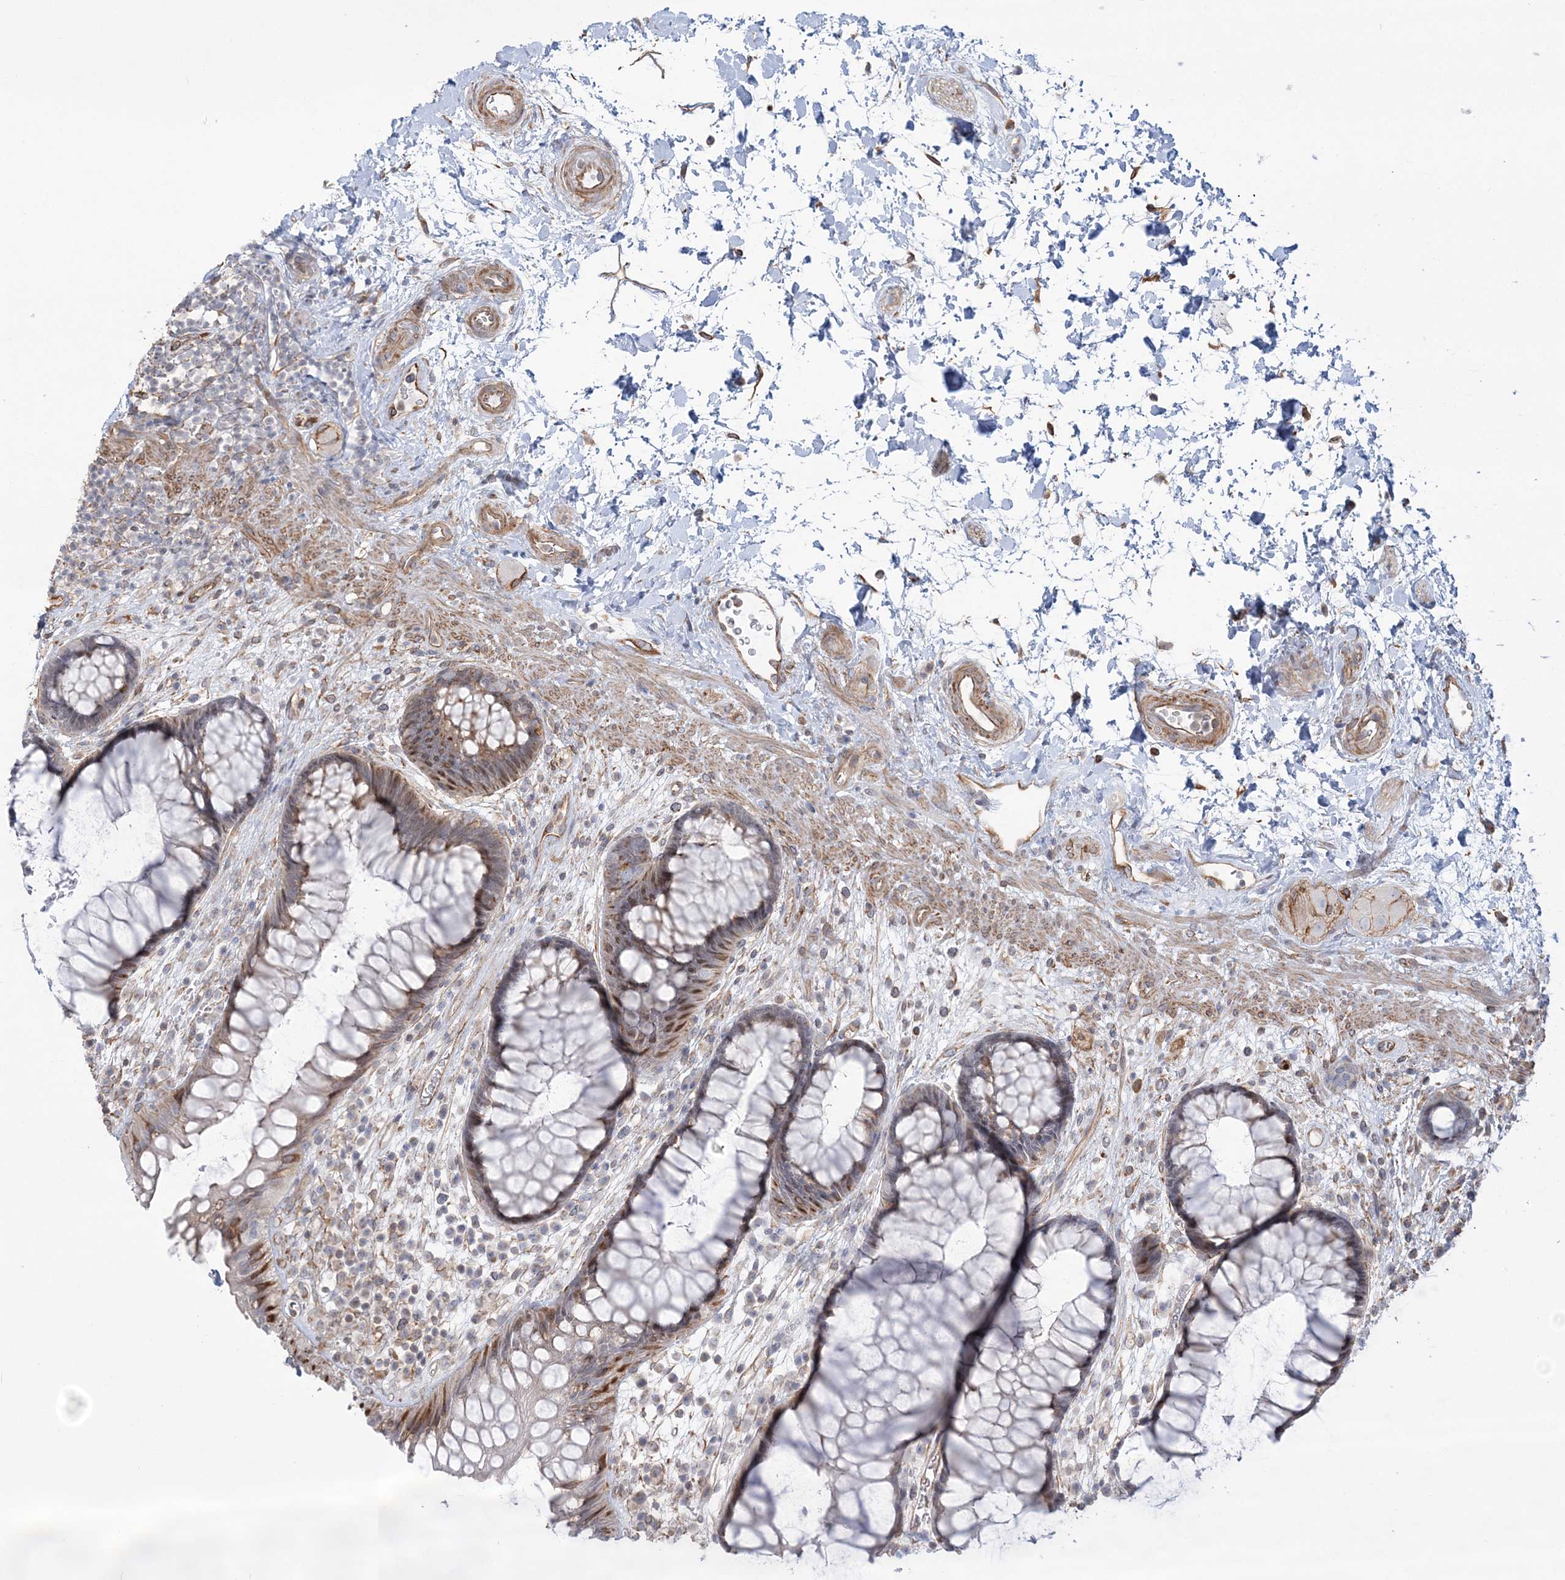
{"staining": {"intensity": "moderate", "quantity": "<25%", "location": "cytoplasmic/membranous"}, "tissue": "rectum", "cell_type": "Glandular cells", "image_type": "normal", "snomed": [{"axis": "morphology", "description": "Normal tissue, NOS"}, {"axis": "topography", "description": "Rectum"}], "caption": "Moderate cytoplasmic/membranous positivity is seen in approximately <25% of glandular cells in benign rectum.", "gene": "ZNF821", "patient": {"sex": "male", "age": 51}}